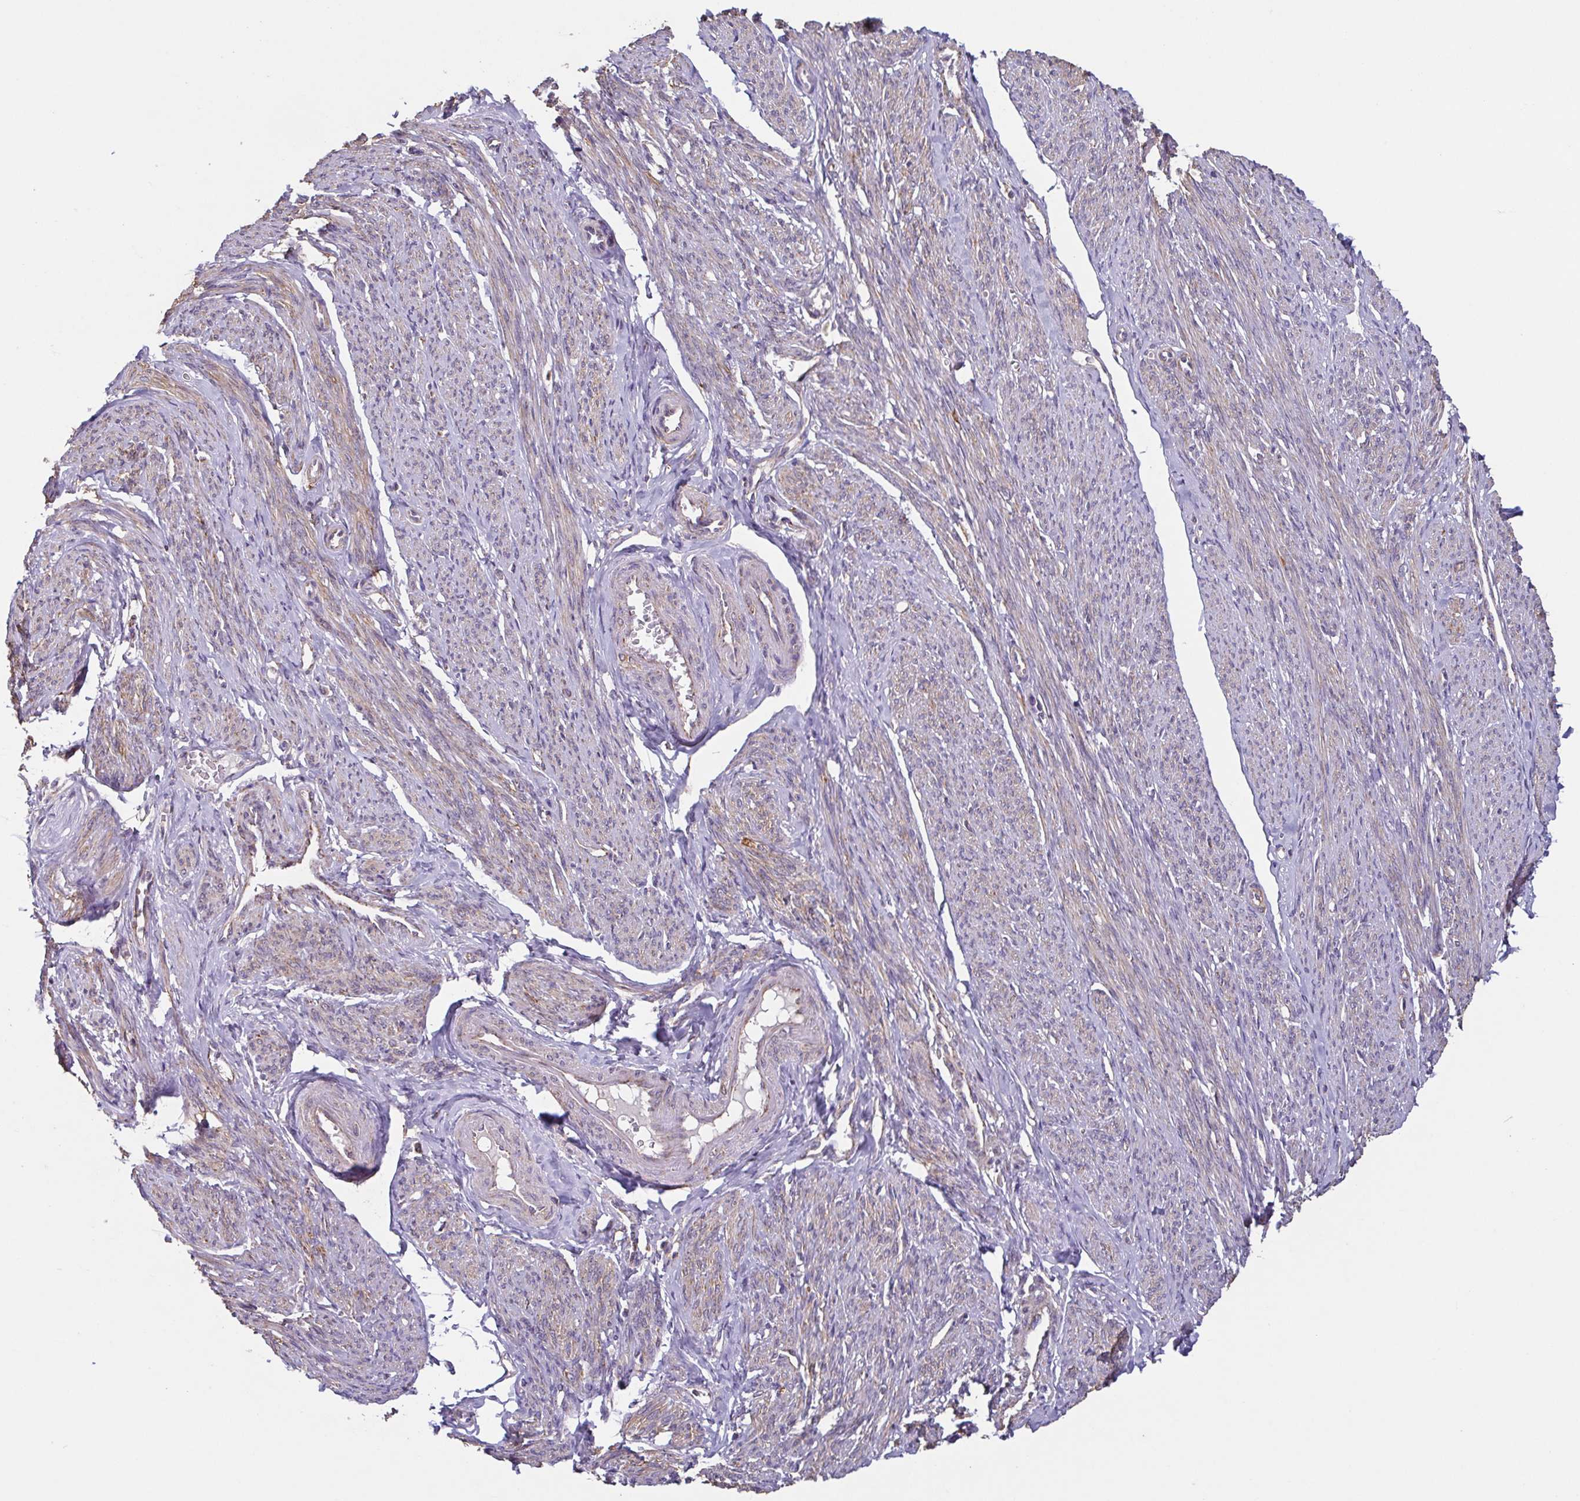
{"staining": {"intensity": "weak", "quantity": ">75%", "location": "cytoplasmic/membranous"}, "tissue": "smooth muscle", "cell_type": "Smooth muscle cells", "image_type": "normal", "snomed": [{"axis": "morphology", "description": "Normal tissue, NOS"}, {"axis": "topography", "description": "Smooth muscle"}], "caption": "The image displays immunohistochemical staining of benign smooth muscle. There is weak cytoplasmic/membranous positivity is appreciated in about >75% of smooth muscle cells. The protein of interest is stained brown, and the nuclei are stained in blue (DAB (3,3'-diaminobenzidine) IHC with brightfield microscopy, high magnification).", "gene": "DIP2B", "patient": {"sex": "female", "age": 65}}